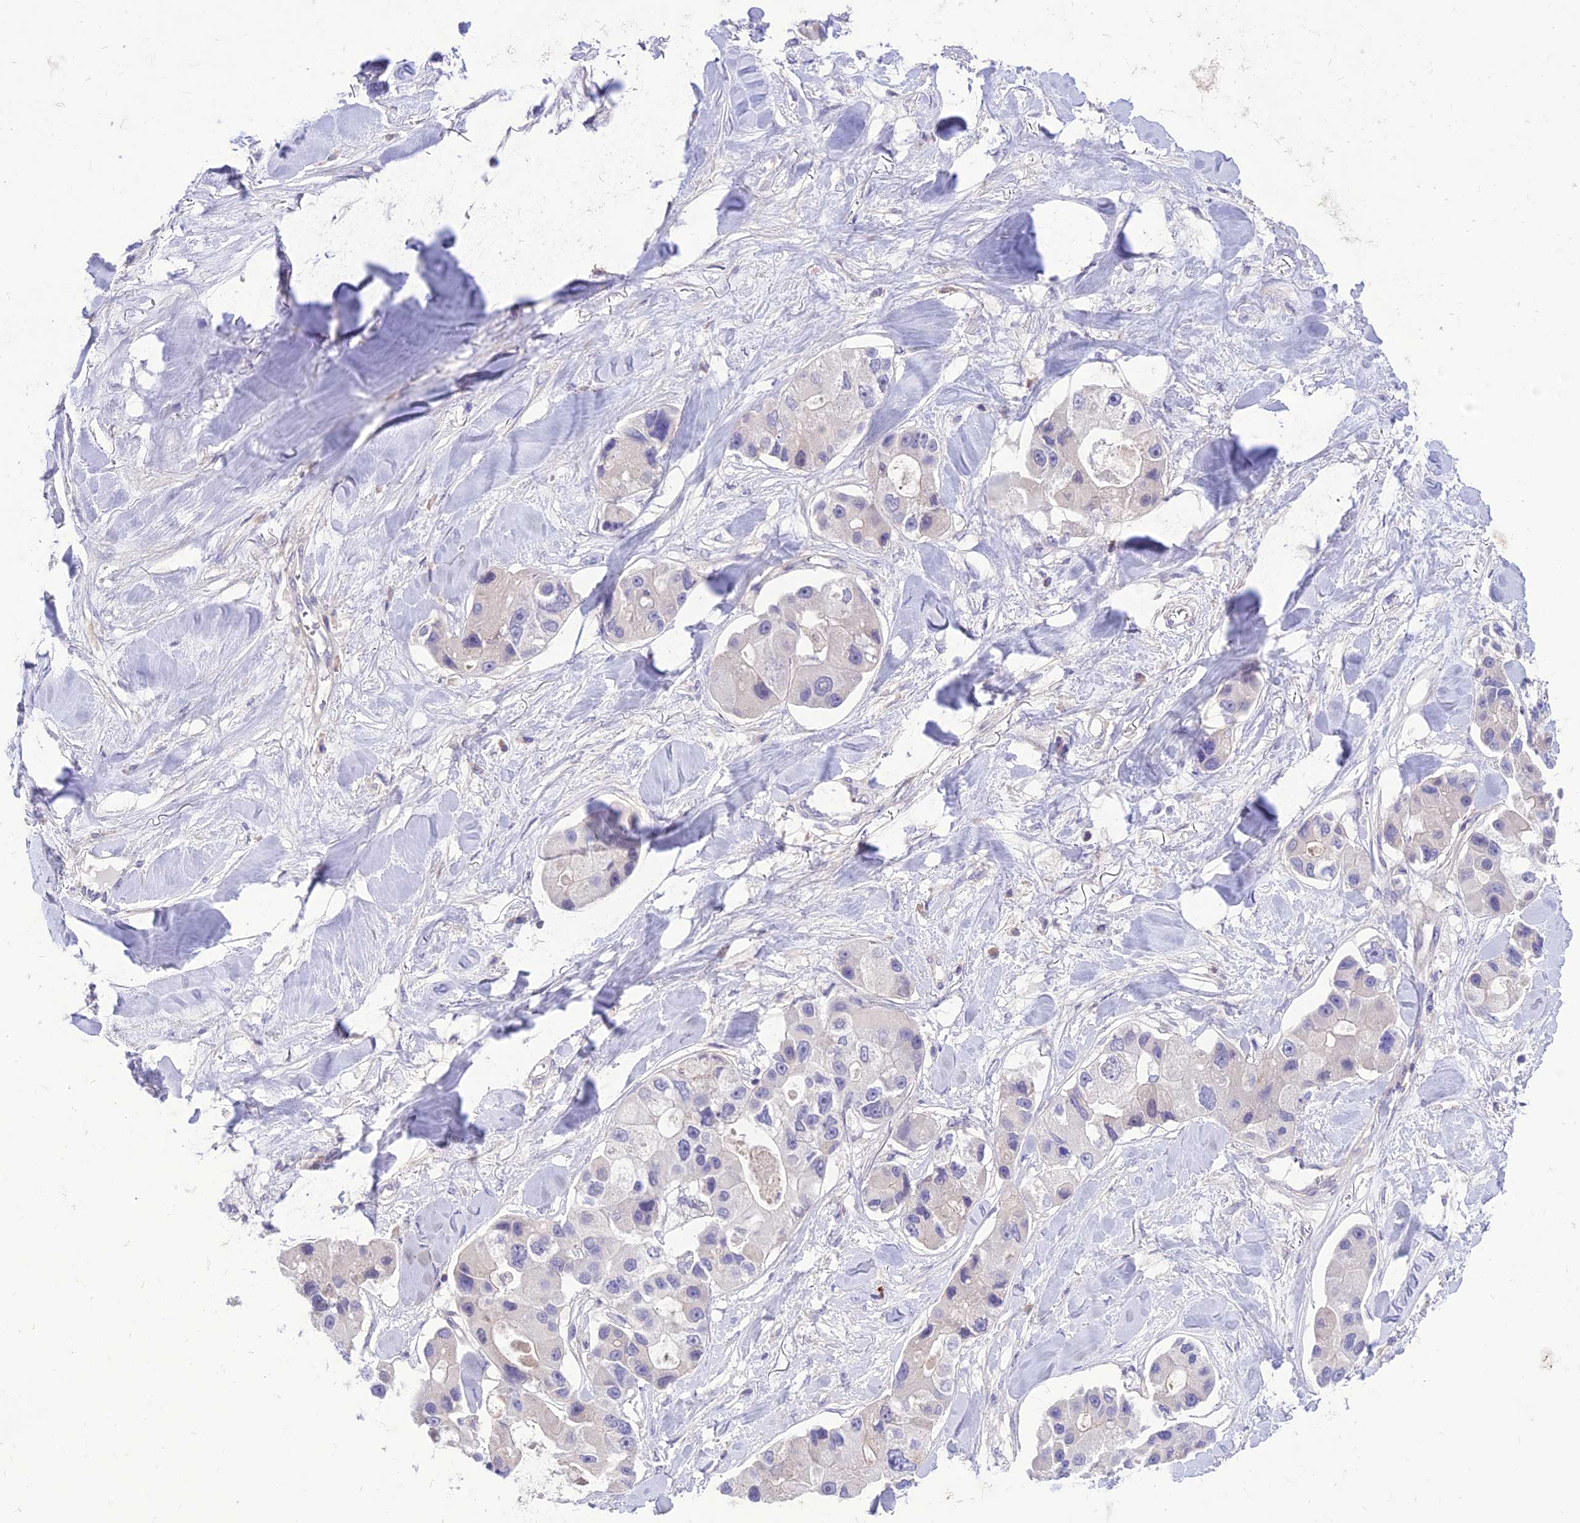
{"staining": {"intensity": "negative", "quantity": "none", "location": "none"}, "tissue": "lung cancer", "cell_type": "Tumor cells", "image_type": "cancer", "snomed": [{"axis": "morphology", "description": "Adenocarcinoma, NOS"}, {"axis": "topography", "description": "Lung"}], "caption": "An IHC photomicrograph of lung cancer (adenocarcinoma) is shown. There is no staining in tumor cells of lung cancer (adenocarcinoma).", "gene": "TEKT3", "patient": {"sex": "female", "age": 54}}